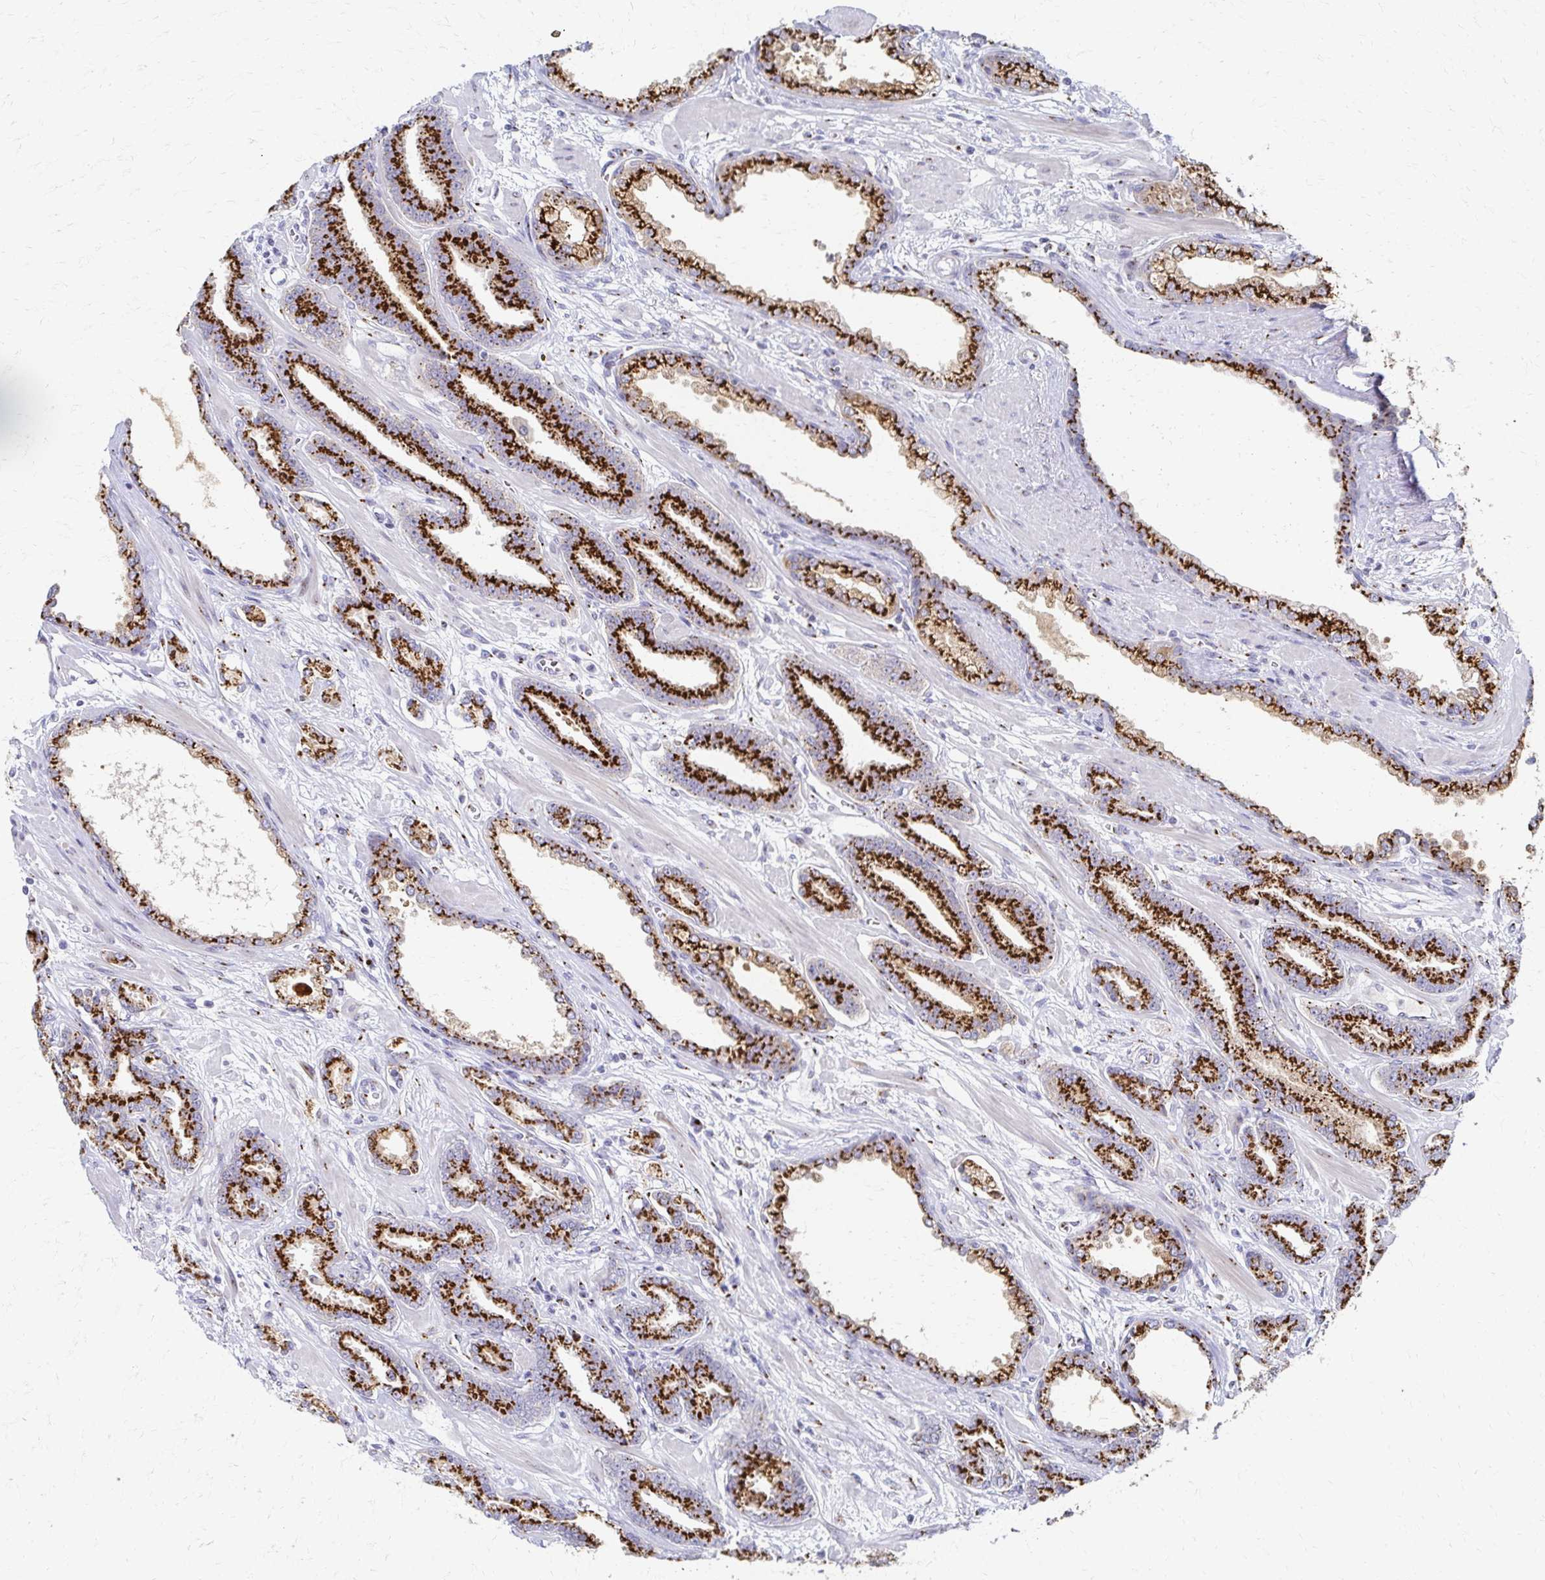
{"staining": {"intensity": "strong", "quantity": ">75%", "location": "cytoplasmic/membranous"}, "tissue": "prostate cancer", "cell_type": "Tumor cells", "image_type": "cancer", "snomed": [{"axis": "morphology", "description": "Adenocarcinoma, High grade"}, {"axis": "topography", "description": "Prostate"}], "caption": "Tumor cells display strong cytoplasmic/membranous staining in about >75% of cells in prostate cancer (adenocarcinoma (high-grade)). (DAB IHC, brown staining for protein, blue staining for nuclei).", "gene": "TM9SF1", "patient": {"sex": "male", "age": 60}}